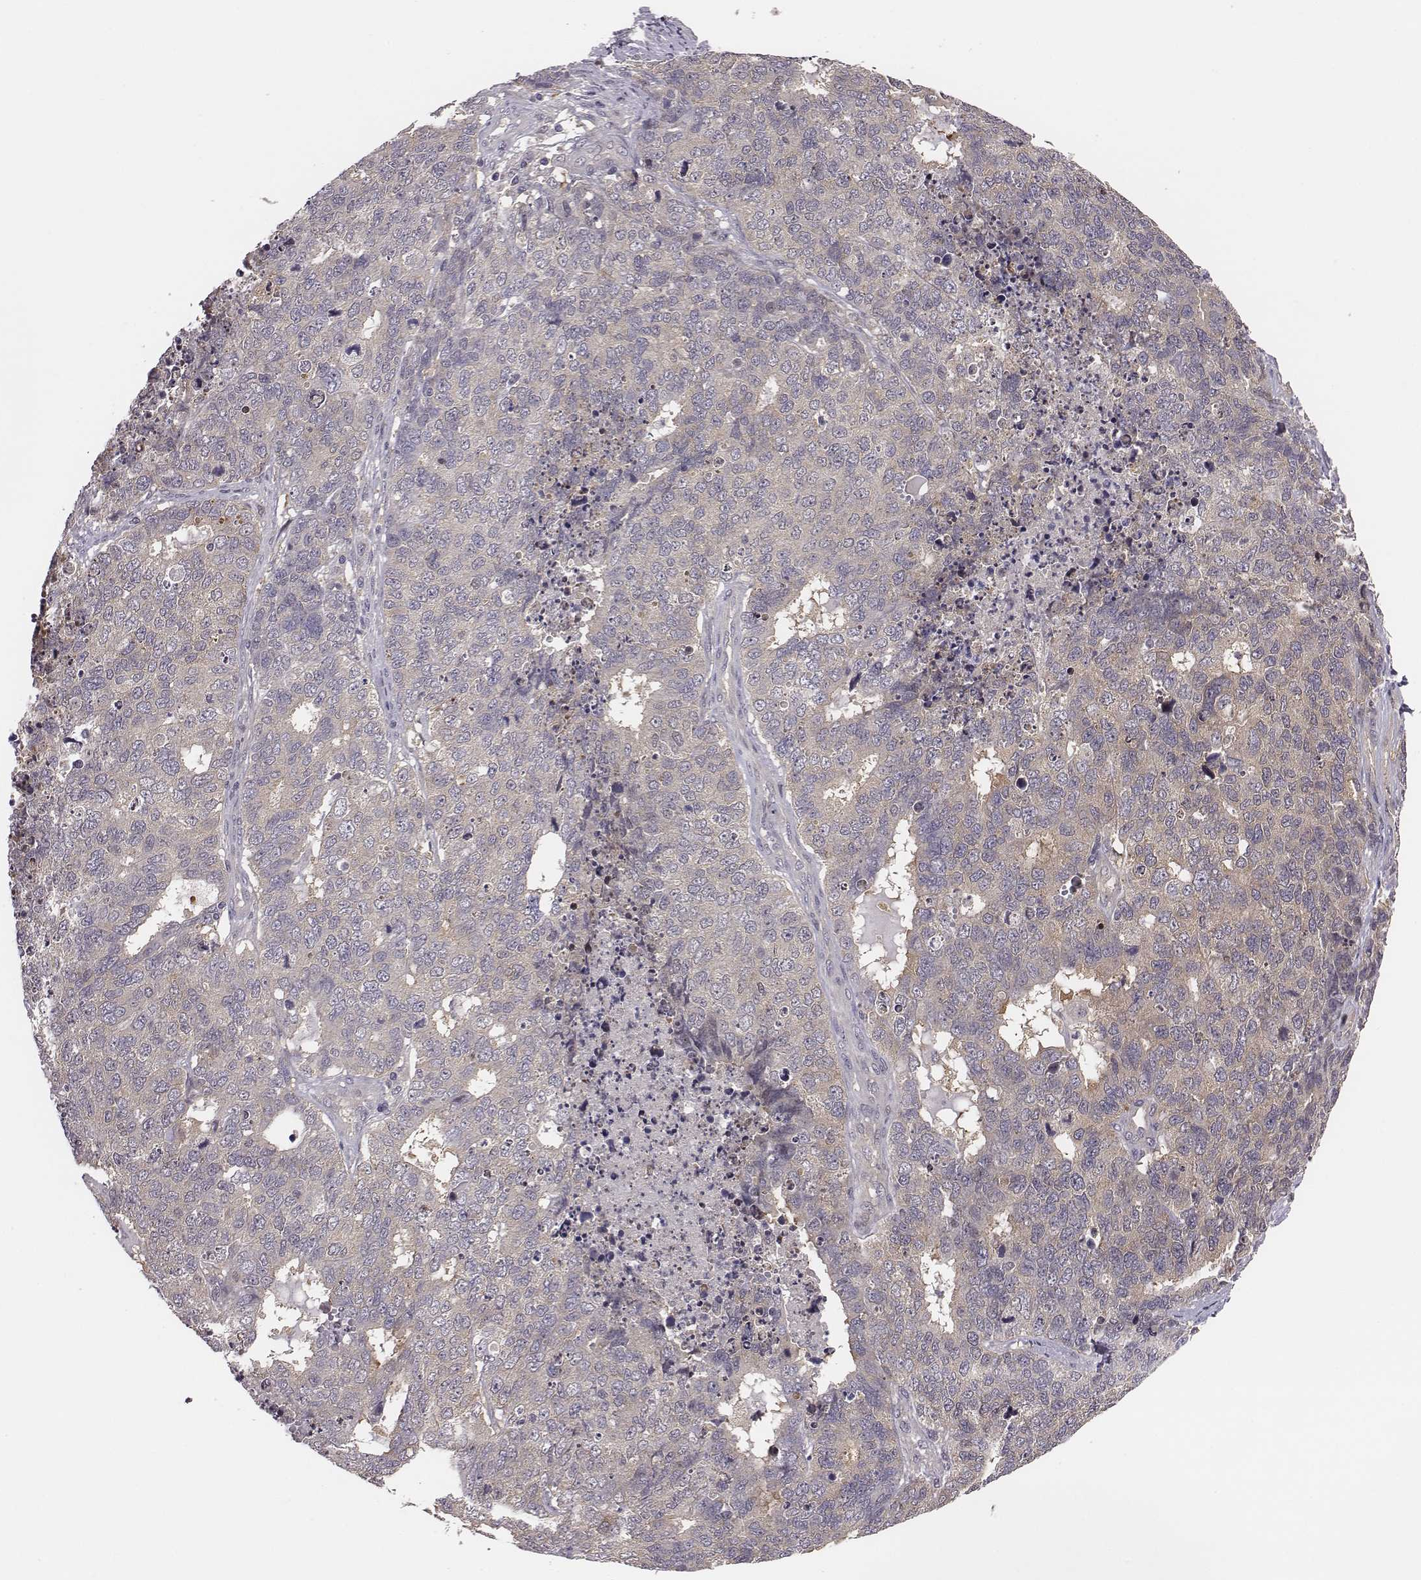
{"staining": {"intensity": "weak", "quantity": ">75%", "location": "cytoplasmic/membranous"}, "tissue": "cervical cancer", "cell_type": "Tumor cells", "image_type": "cancer", "snomed": [{"axis": "morphology", "description": "Squamous cell carcinoma, NOS"}, {"axis": "topography", "description": "Cervix"}], "caption": "Human cervical cancer stained for a protein (brown) reveals weak cytoplasmic/membranous positive staining in about >75% of tumor cells.", "gene": "SMURF2", "patient": {"sex": "female", "age": 63}}